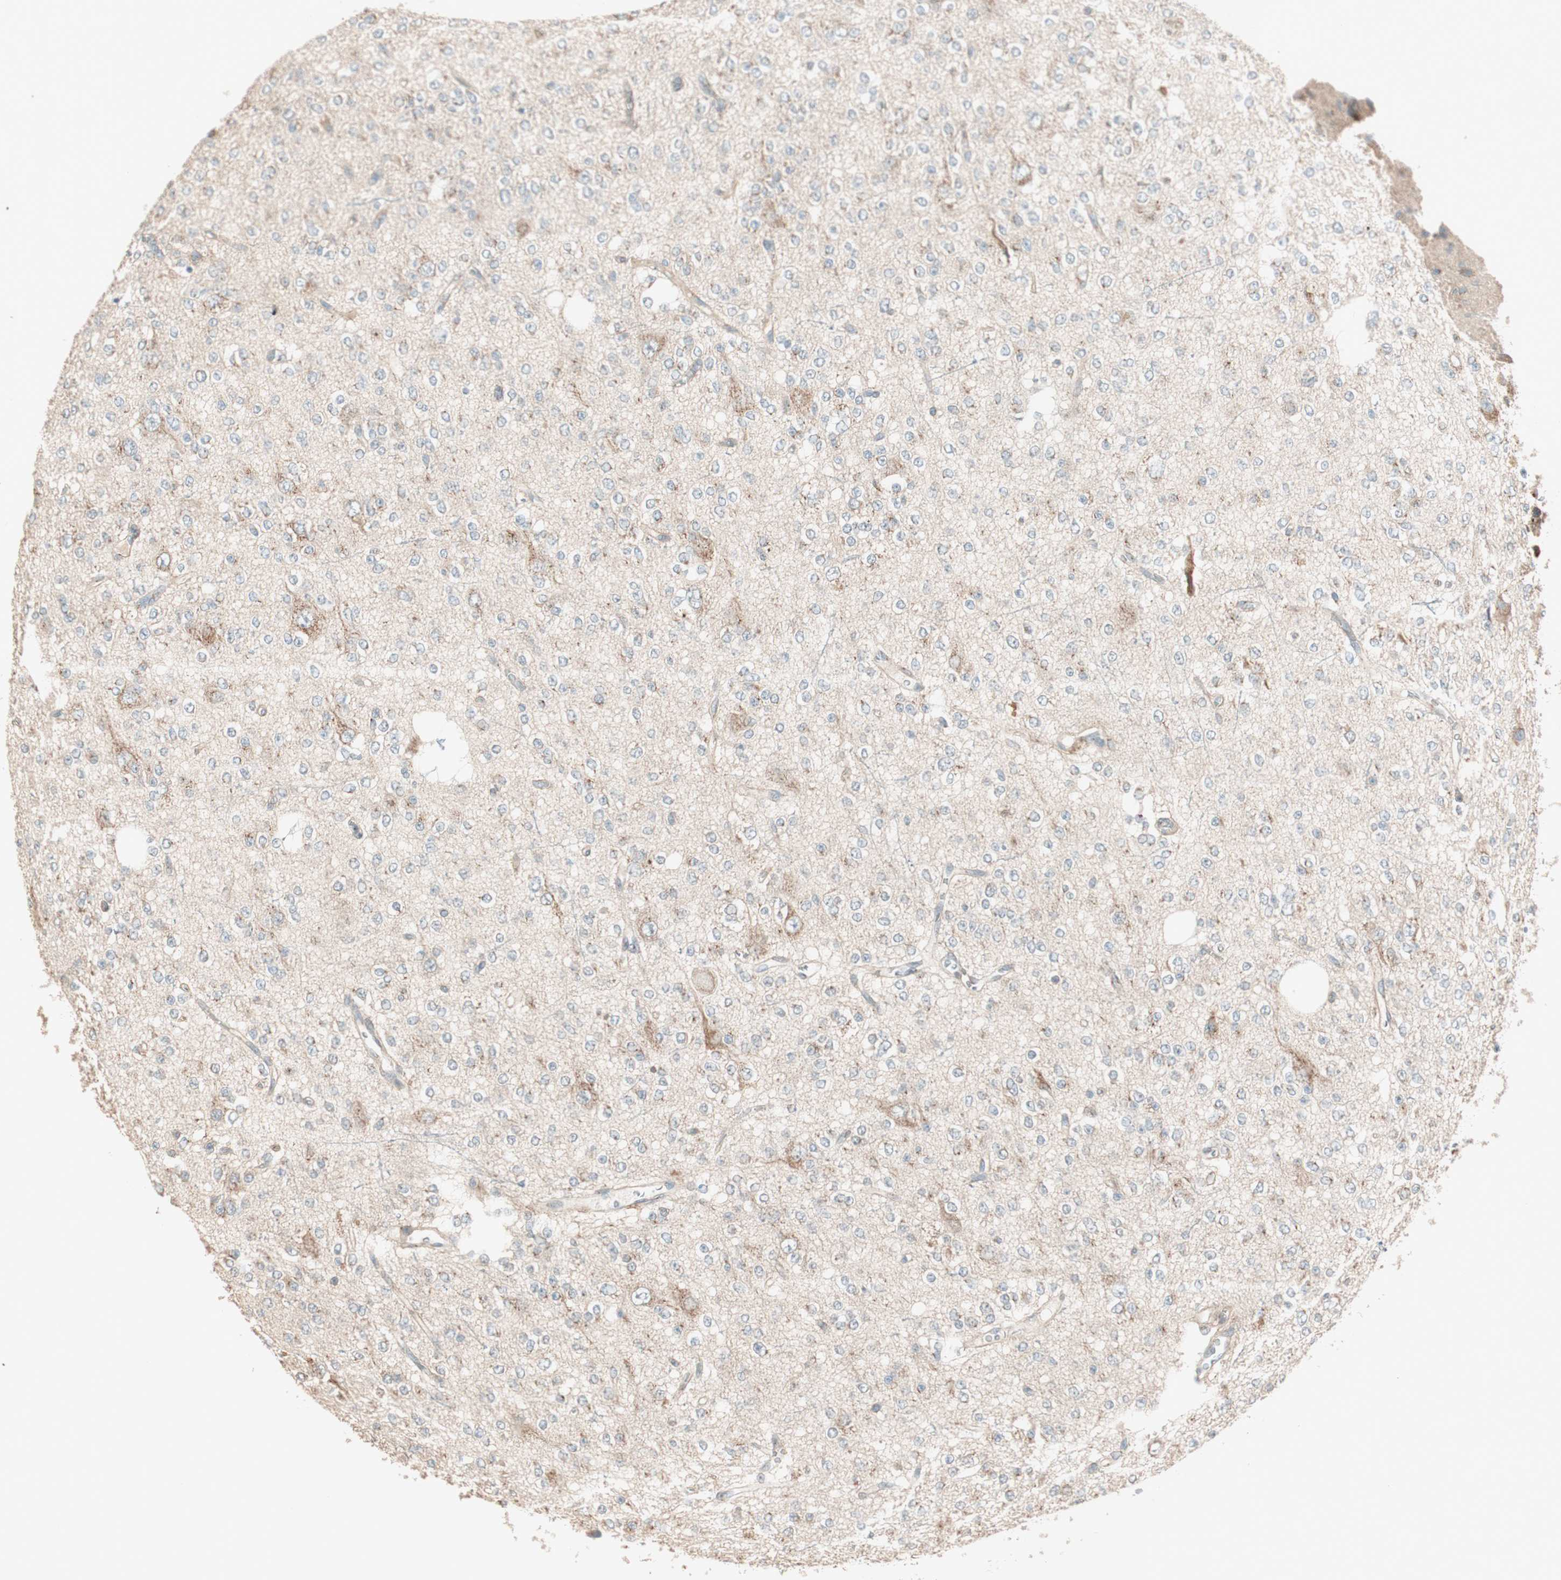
{"staining": {"intensity": "moderate", "quantity": "<25%", "location": "cytoplasmic/membranous"}, "tissue": "glioma", "cell_type": "Tumor cells", "image_type": "cancer", "snomed": [{"axis": "morphology", "description": "Glioma, malignant, Low grade"}, {"axis": "topography", "description": "Brain"}], "caption": "Immunohistochemistry micrograph of neoplastic tissue: human malignant glioma (low-grade) stained using immunohistochemistry (IHC) exhibits low levels of moderate protein expression localized specifically in the cytoplasmic/membranous of tumor cells, appearing as a cytoplasmic/membranous brown color.", "gene": "SEC16A", "patient": {"sex": "male", "age": 38}}